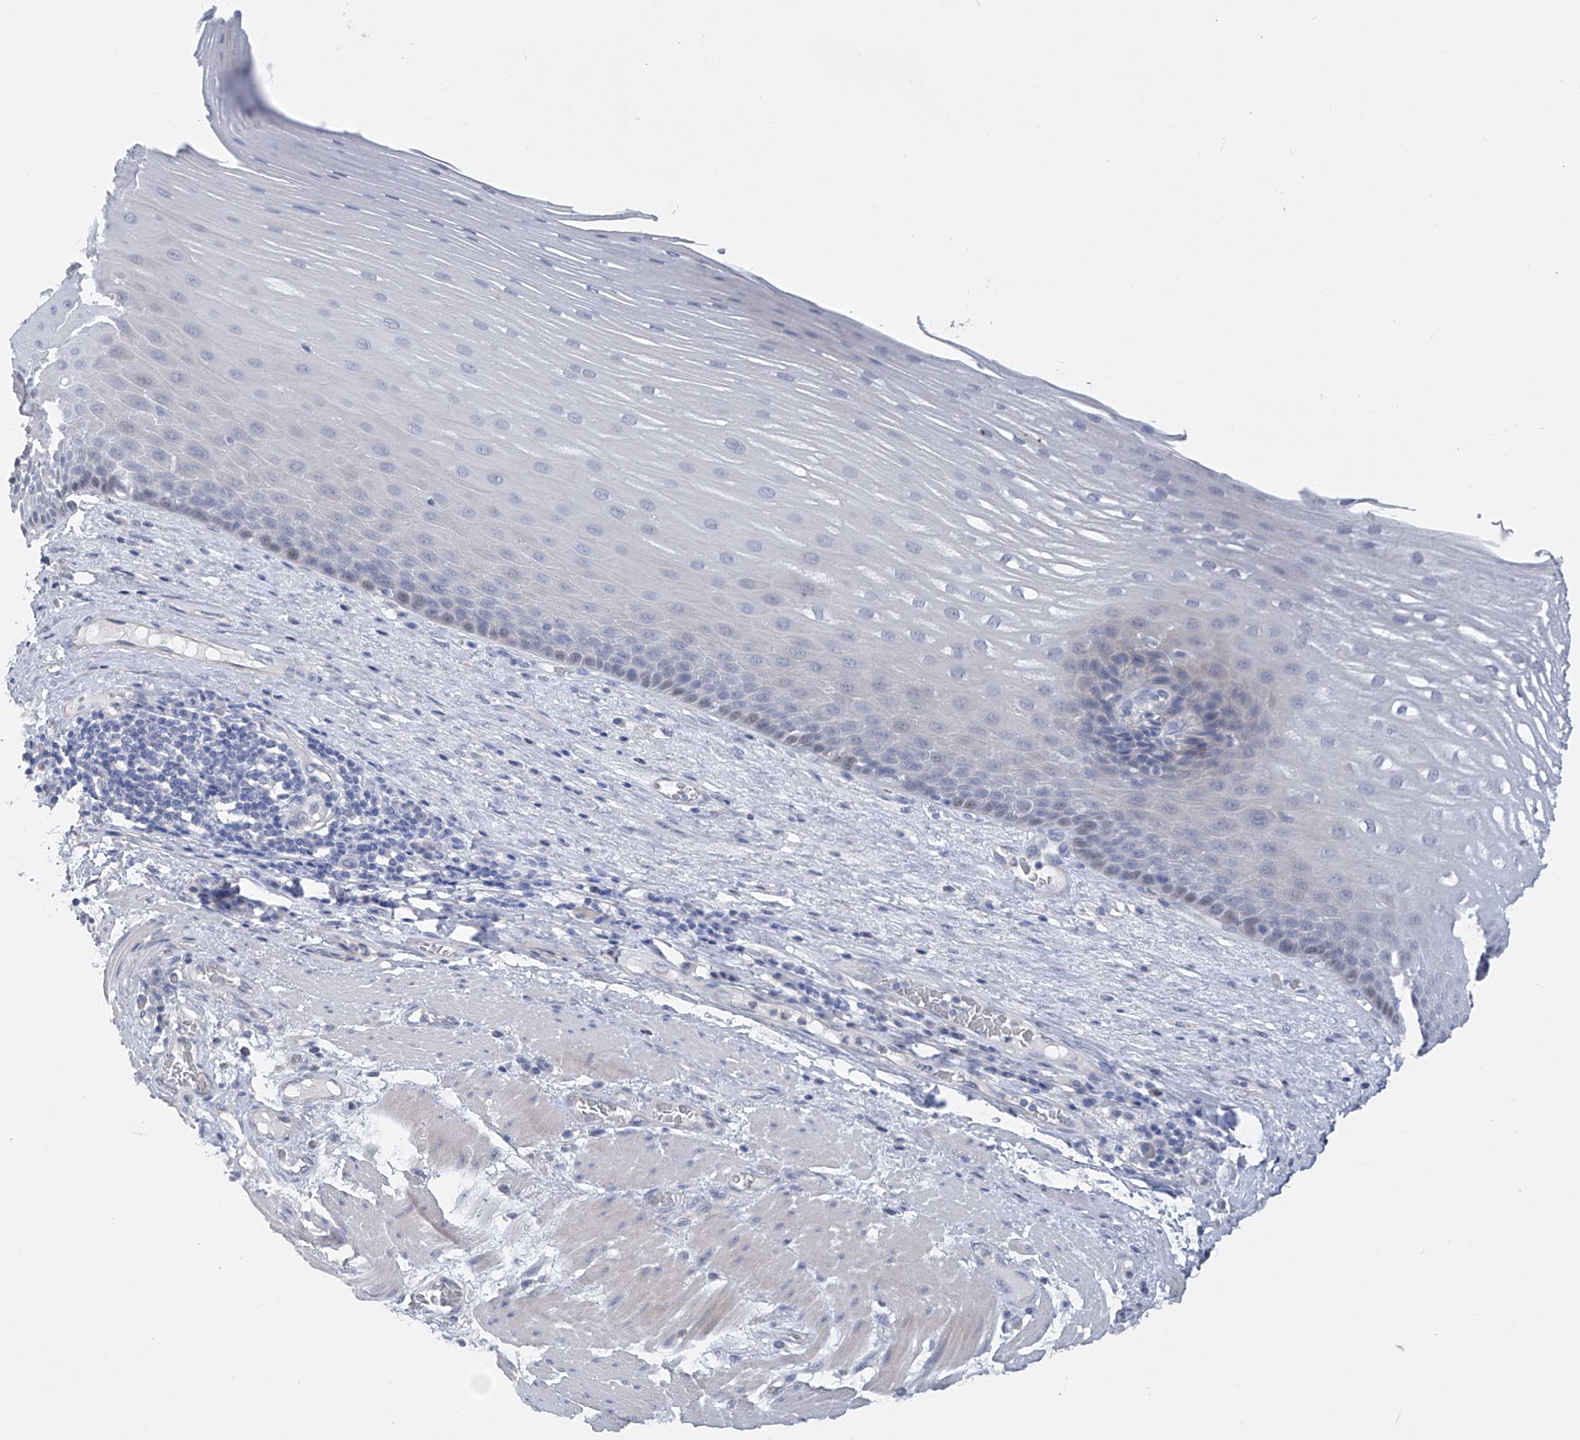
{"staining": {"intensity": "negative", "quantity": "none", "location": "none"}, "tissue": "esophagus", "cell_type": "Squamous epithelial cells", "image_type": "normal", "snomed": [{"axis": "morphology", "description": "Normal tissue, NOS"}, {"axis": "topography", "description": "Esophagus"}], "caption": "IHC histopathology image of normal human esophagus stained for a protein (brown), which shows no positivity in squamous epithelial cells.", "gene": "ADRA1A", "patient": {"sex": "male", "age": 62}}